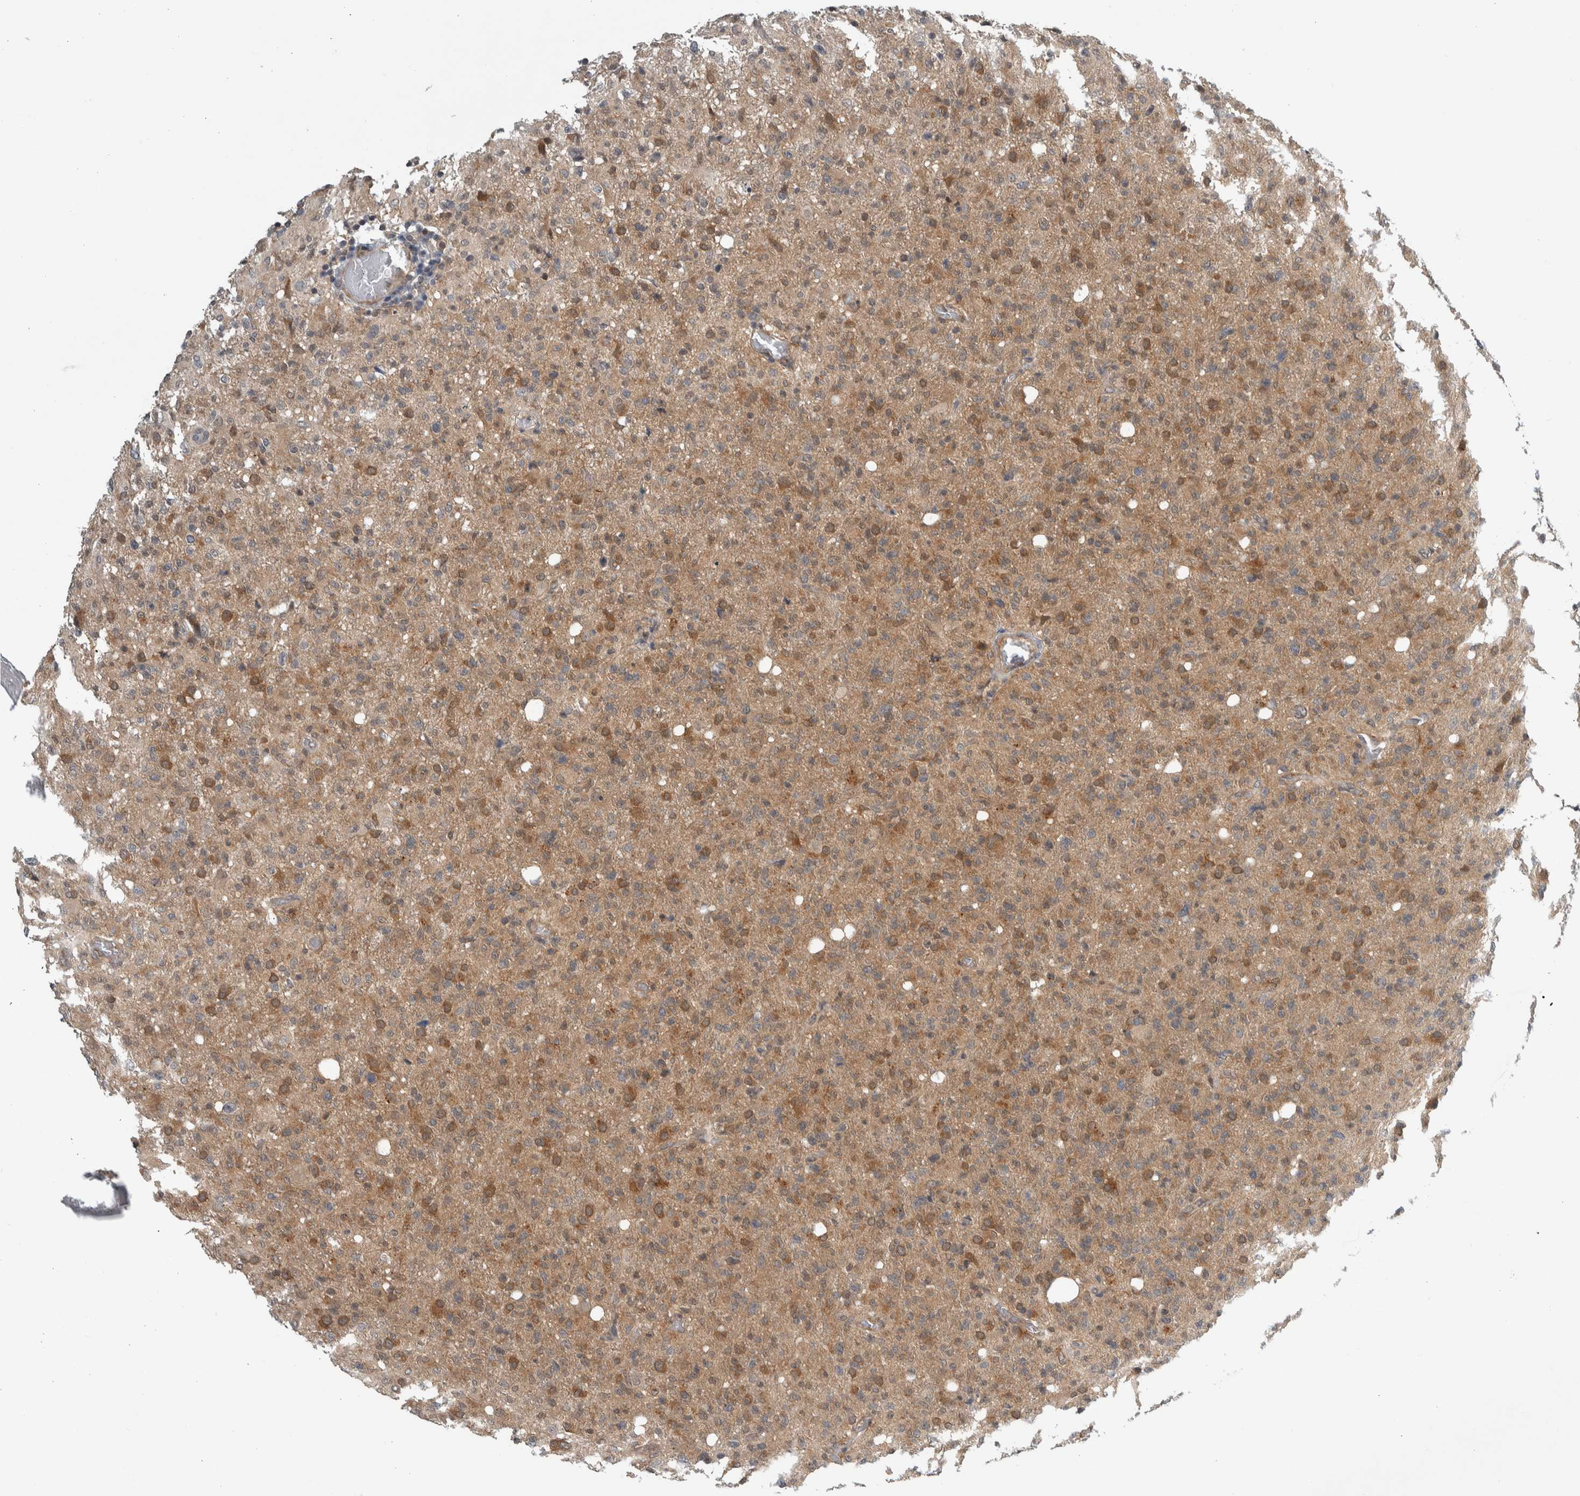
{"staining": {"intensity": "moderate", "quantity": ">75%", "location": "cytoplasmic/membranous"}, "tissue": "glioma", "cell_type": "Tumor cells", "image_type": "cancer", "snomed": [{"axis": "morphology", "description": "Glioma, malignant, High grade"}, {"axis": "topography", "description": "Brain"}], "caption": "Immunohistochemical staining of human glioma reveals medium levels of moderate cytoplasmic/membranous expression in approximately >75% of tumor cells. (DAB IHC, brown staining for protein, blue staining for nuclei).", "gene": "CCDC43", "patient": {"sex": "female", "age": 57}}